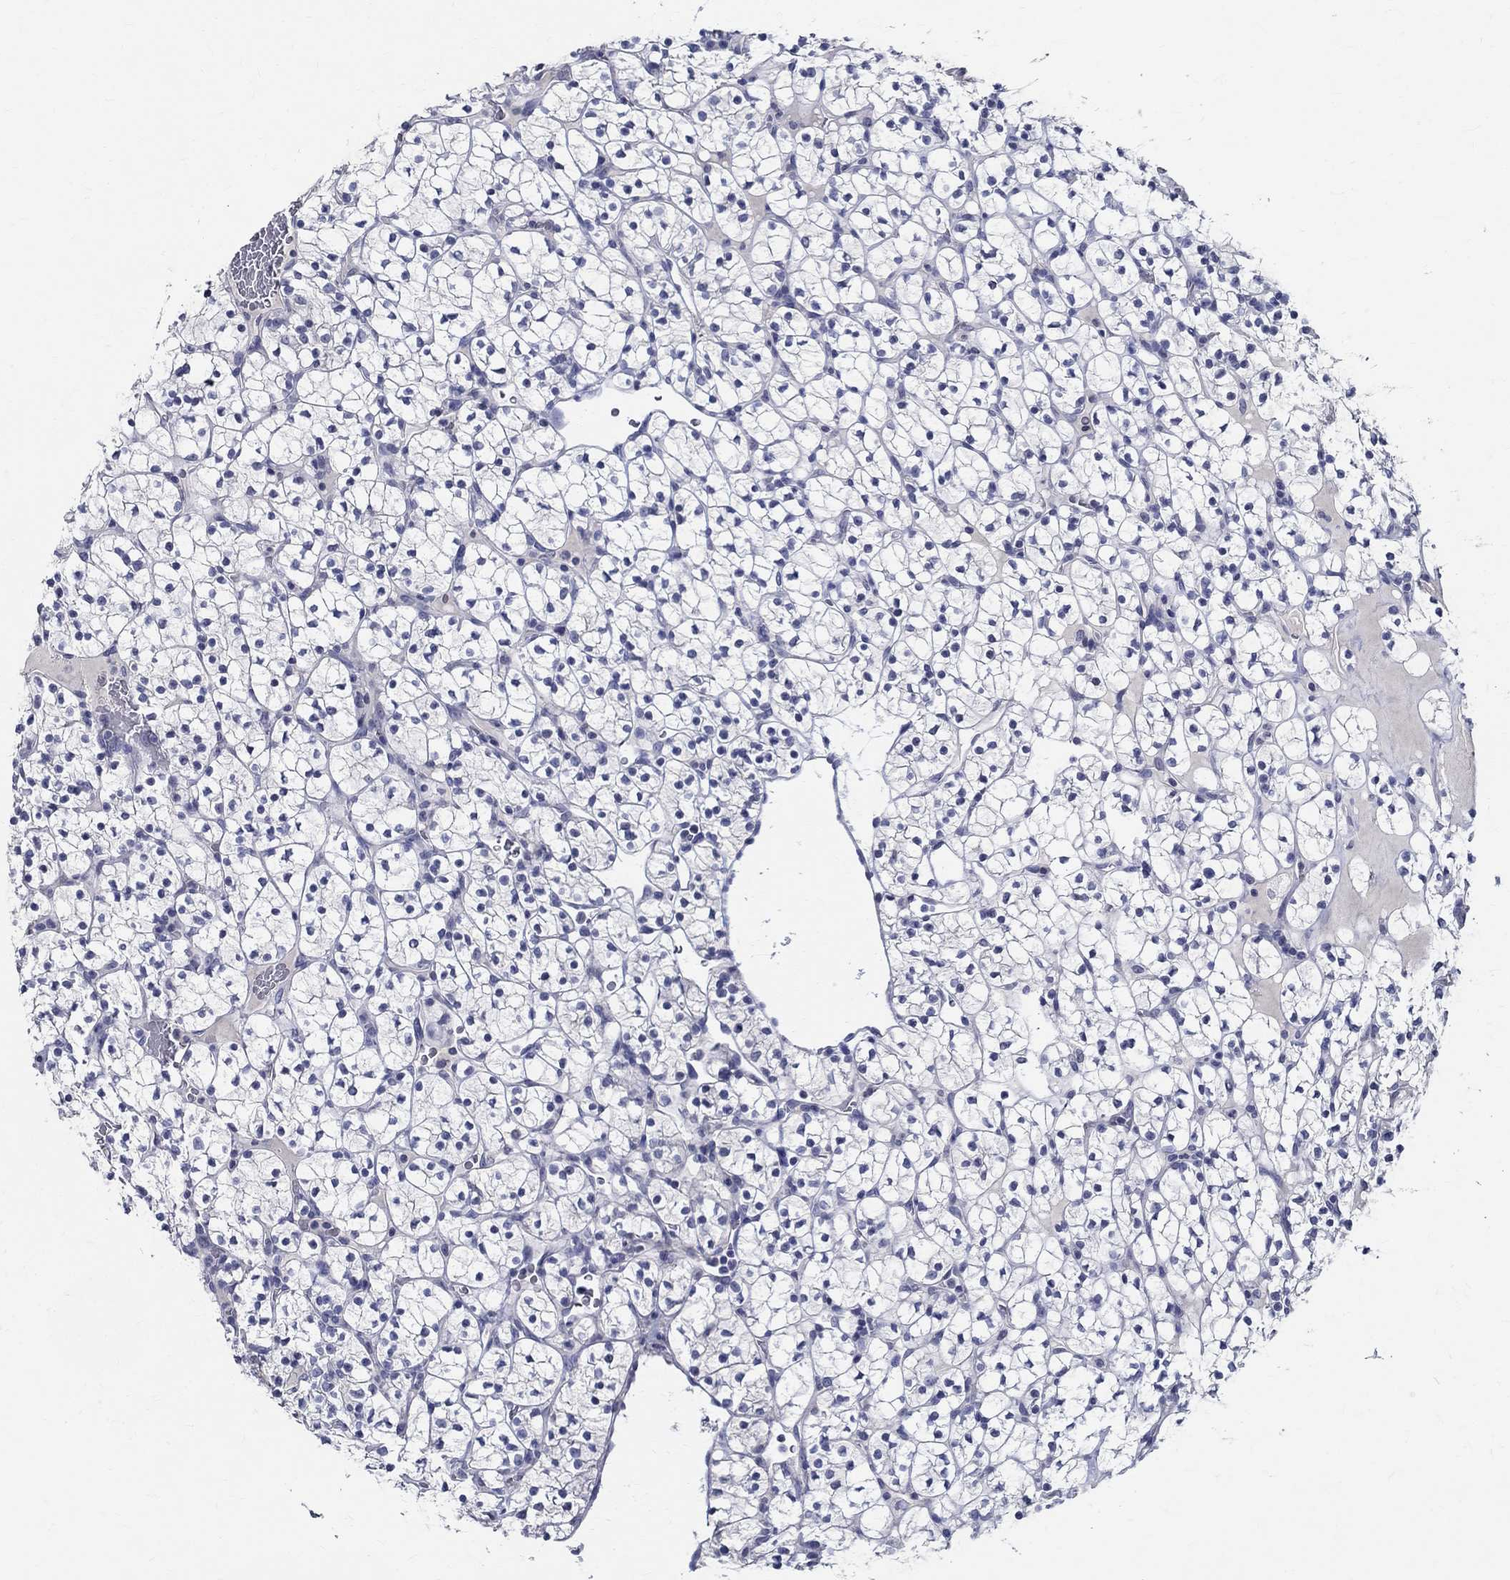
{"staining": {"intensity": "negative", "quantity": "none", "location": "none"}, "tissue": "renal cancer", "cell_type": "Tumor cells", "image_type": "cancer", "snomed": [{"axis": "morphology", "description": "Adenocarcinoma, NOS"}, {"axis": "topography", "description": "Kidney"}], "caption": "IHC histopathology image of neoplastic tissue: renal adenocarcinoma stained with DAB (3,3'-diaminobenzidine) reveals no significant protein staining in tumor cells.", "gene": "CETN1", "patient": {"sex": "female", "age": 89}}